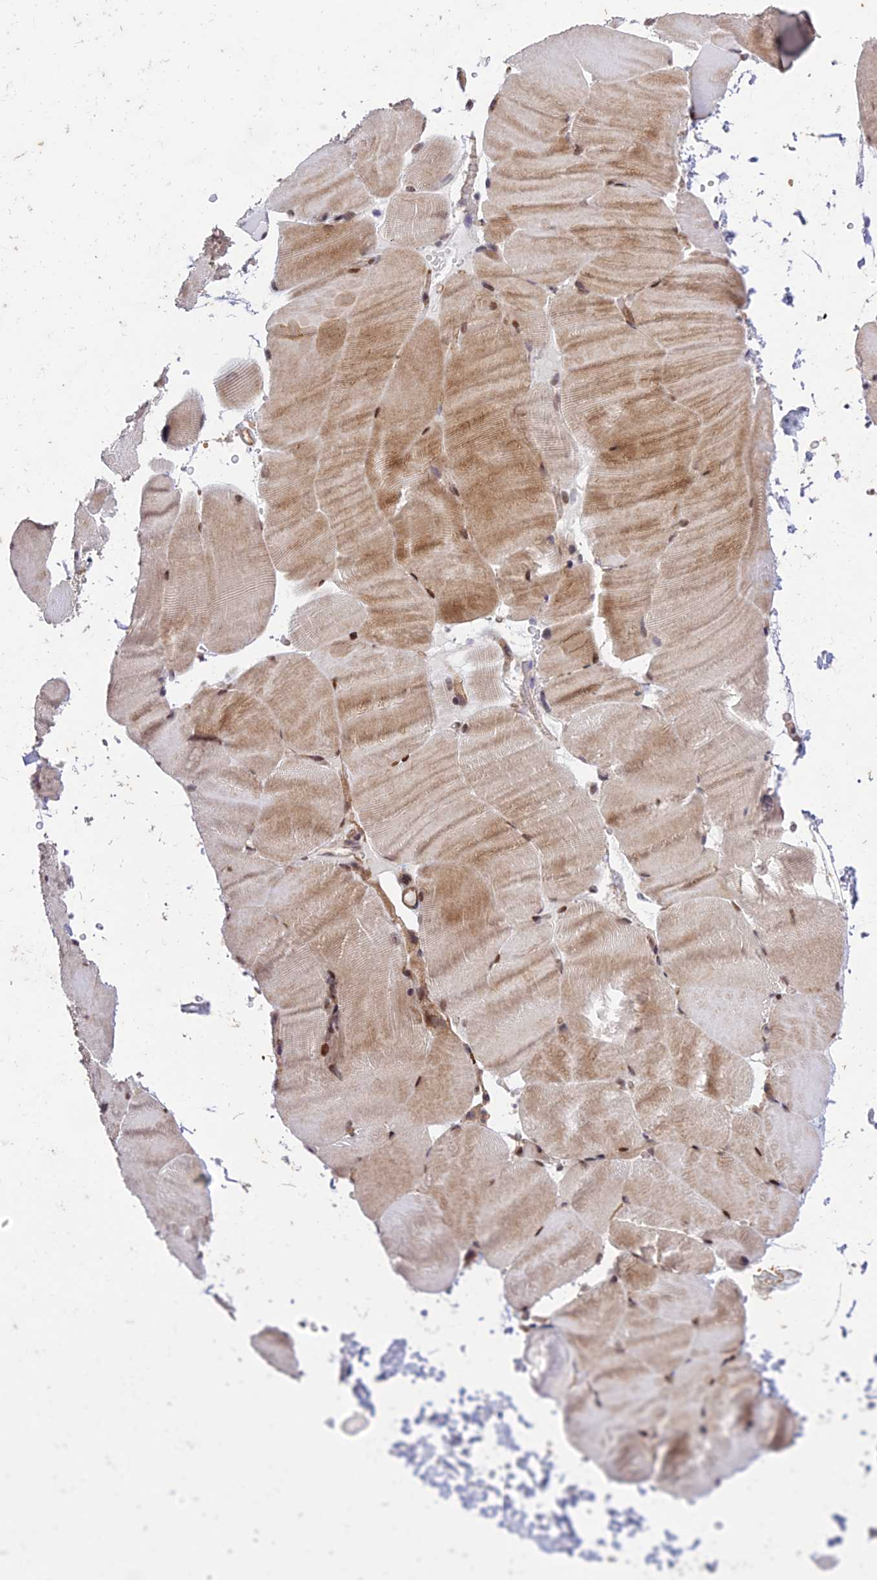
{"staining": {"intensity": "moderate", "quantity": ">75%", "location": "cytoplasmic/membranous,nuclear"}, "tissue": "skeletal muscle", "cell_type": "Myocytes", "image_type": "normal", "snomed": [{"axis": "morphology", "description": "Normal tissue, NOS"}, {"axis": "topography", "description": "Skeletal muscle"}, {"axis": "topography", "description": "Parathyroid gland"}], "caption": "Moderate cytoplasmic/membranous,nuclear positivity is seen in approximately >75% of myocytes in unremarkable skeletal muscle.", "gene": "ZNF85", "patient": {"sex": "female", "age": 37}}